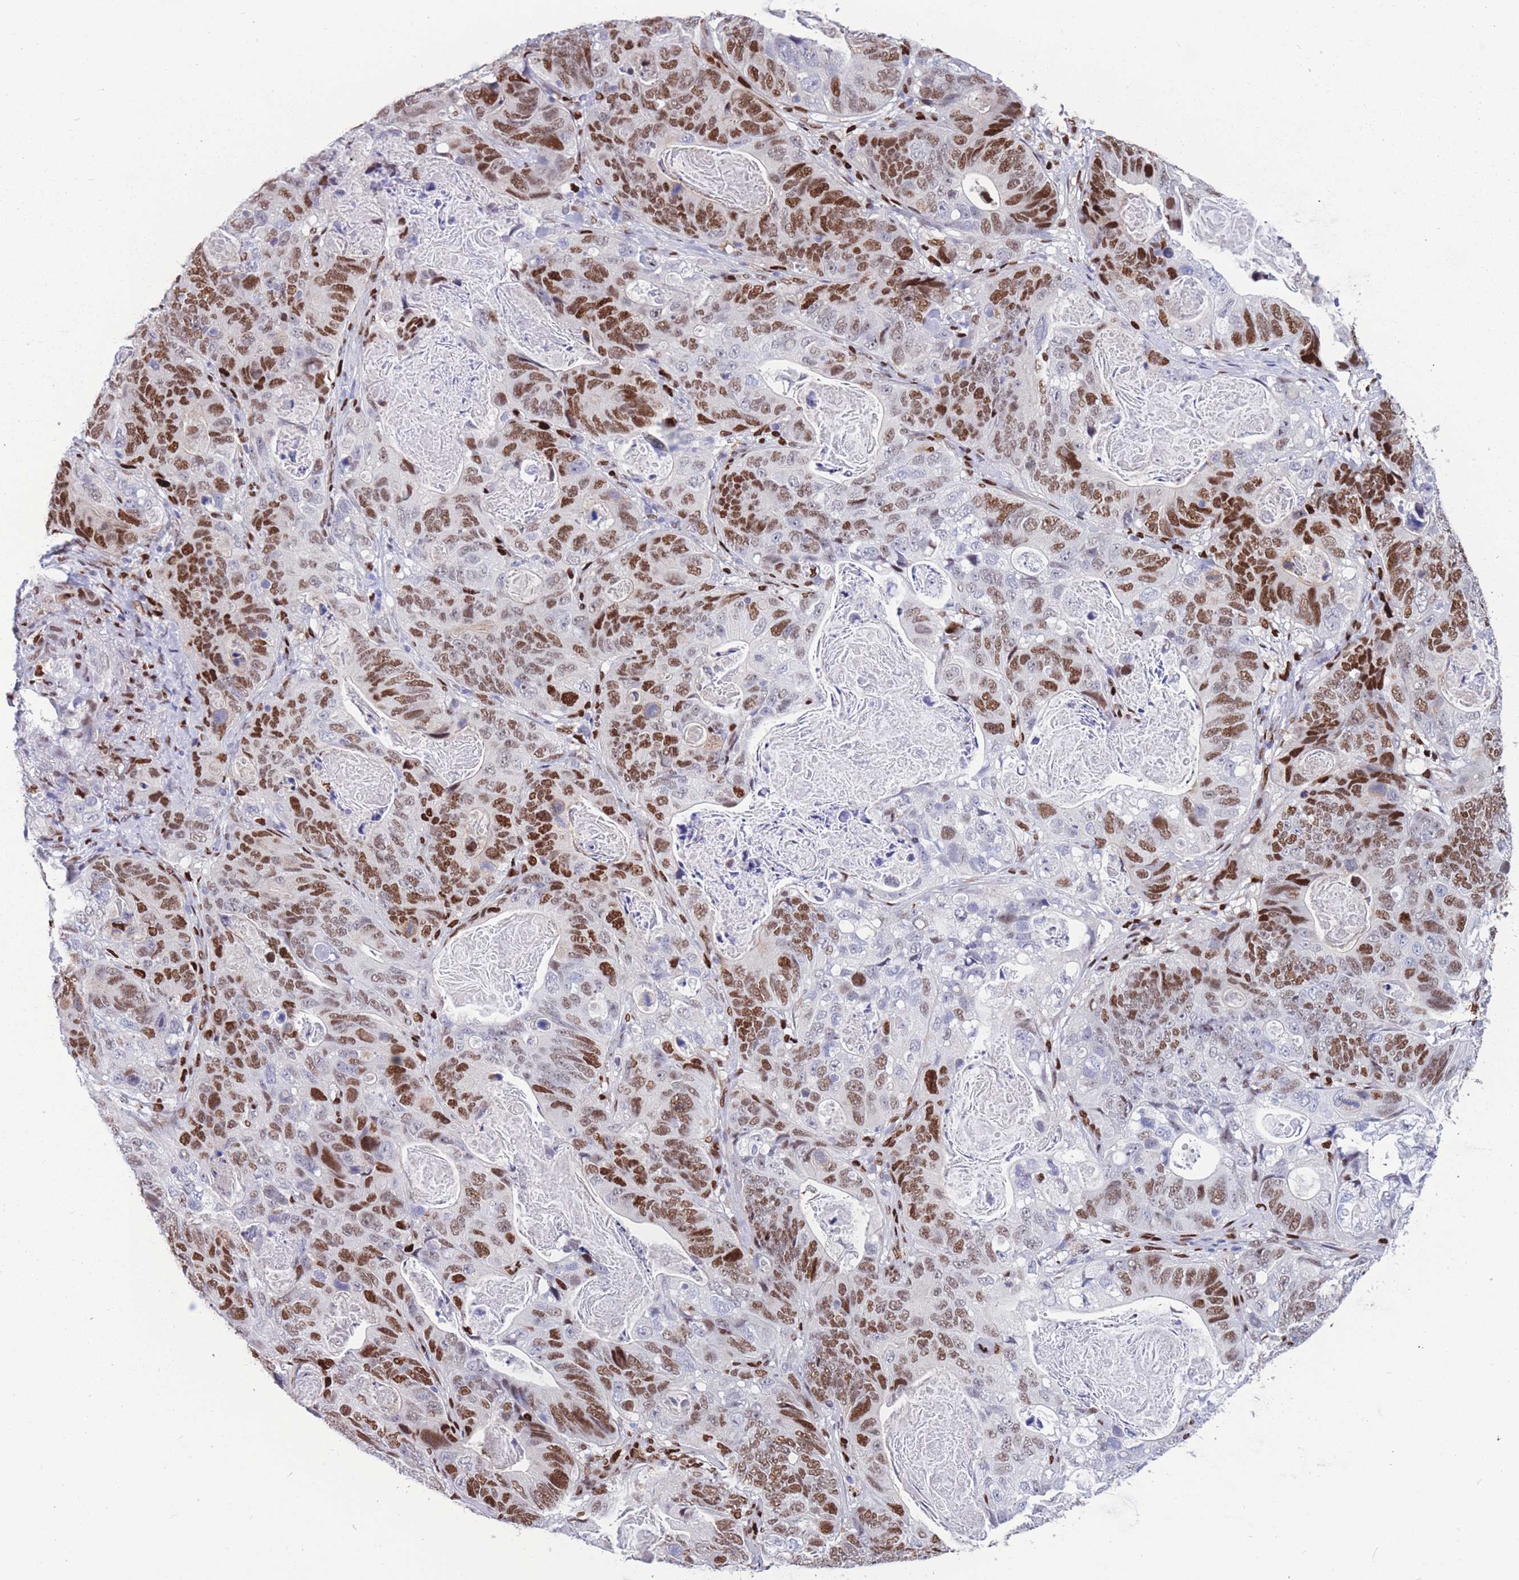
{"staining": {"intensity": "moderate", "quantity": "25%-75%", "location": "nuclear"}, "tissue": "stomach cancer", "cell_type": "Tumor cells", "image_type": "cancer", "snomed": [{"axis": "morphology", "description": "Normal tissue, NOS"}, {"axis": "morphology", "description": "Adenocarcinoma, NOS"}, {"axis": "topography", "description": "Stomach"}], "caption": "Tumor cells show medium levels of moderate nuclear staining in about 25%-75% of cells in stomach adenocarcinoma.", "gene": "NASP", "patient": {"sex": "female", "age": 89}}